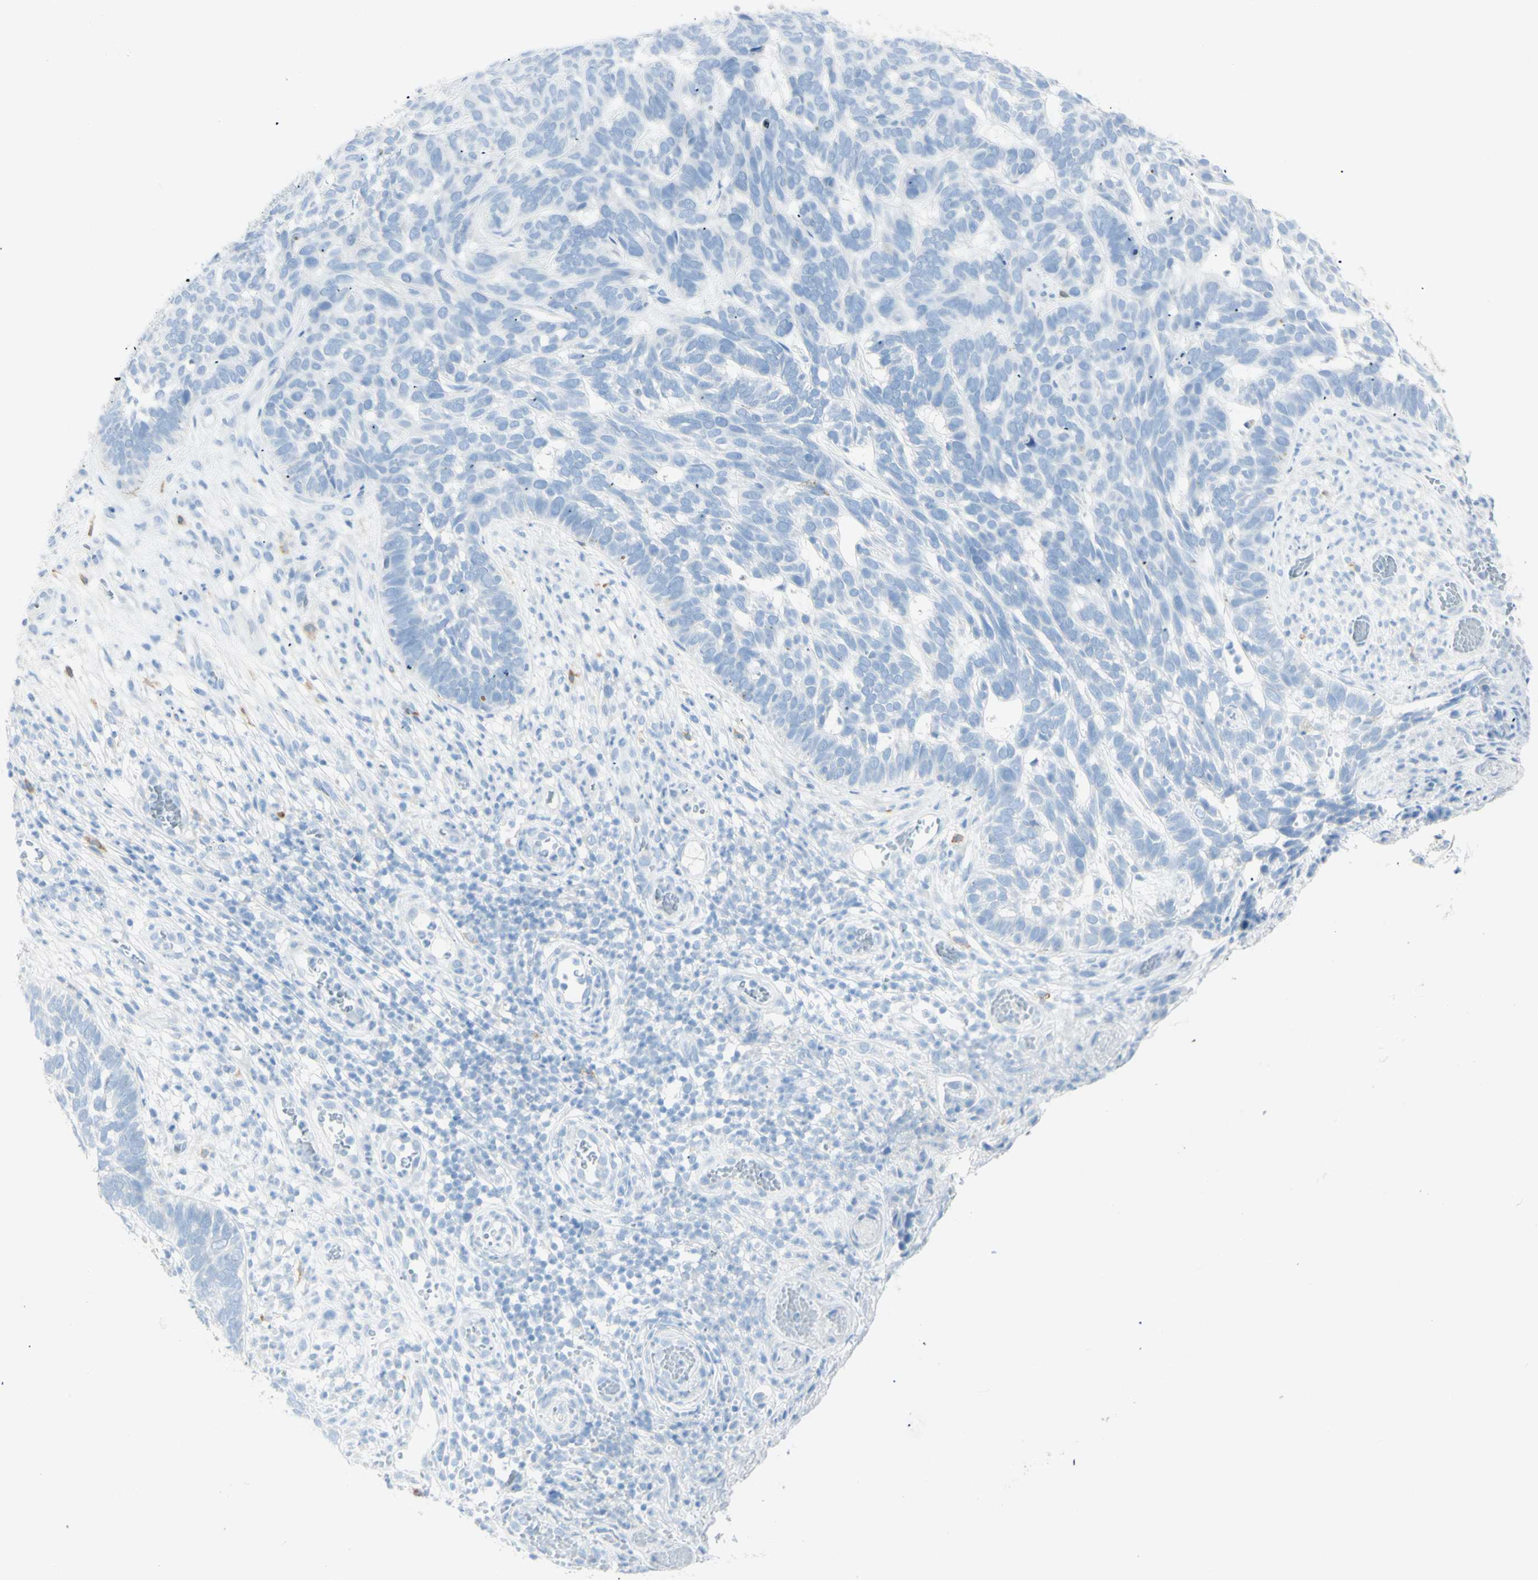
{"staining": {"intensity": "negative", "quantity": "none", "location": "none"}, "tissue": "skin cancer", "cell_type": "Tumor cells", "image_type": "cancer", "snomed": [{"axis": "morphology", "description": "Basal cell carcinoma"}, {"axis": "topography", "description": "Skin"}], "caption": "The photomicrograph reveals no significant positivity in tumor cells of skin cancer. (DAB (3,3'-diaminobenzidine) immunohistochemistry visualized using brightfield microscopy, high magnification).", "gene": "LETM1", "patient": {"sex": "male", "age": 87}}